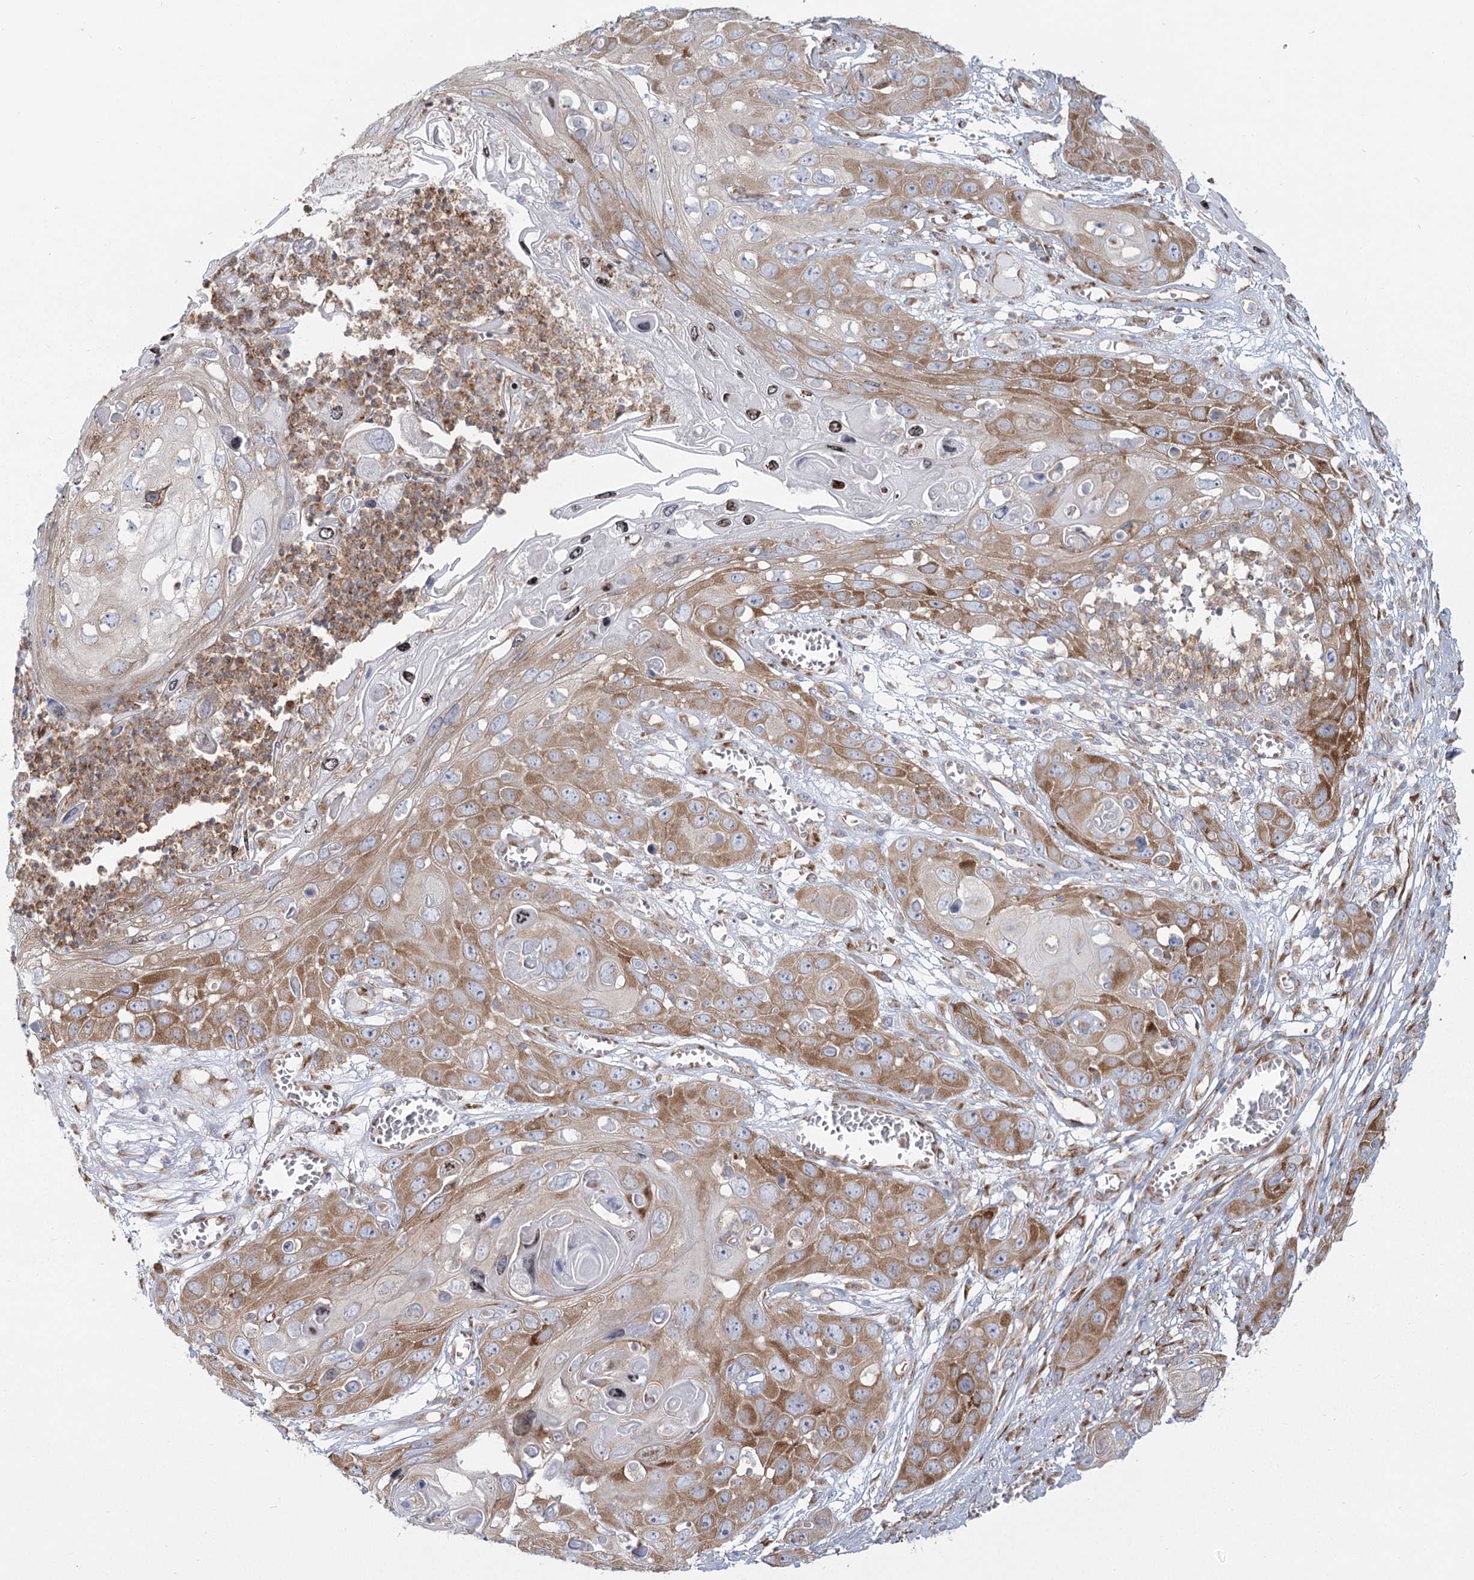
{"staining": {"intensity": "moderate", "quantity": ">75%", "location": "cytoplasmic/membranous"}, "tissue": "skin cancer", "cell_type": "Tumor cells", "image_type": "cancer", "snomed": [{"axis": "morphology", "description": "Squamous cell carcinoma, NOS"}, {"axis": "topography", "description": "Skin"}], "caption": "An immunohistochemistry histopathology image of neoplastic tissue is shown. Protein staining in brown highlights moderate cytoplasmic/membranous positivity in skin cancer (squamous cell carcinoma) within tumor cells.", "gene": "HARS2", "patient": {"sex": "male", "age": 55}}